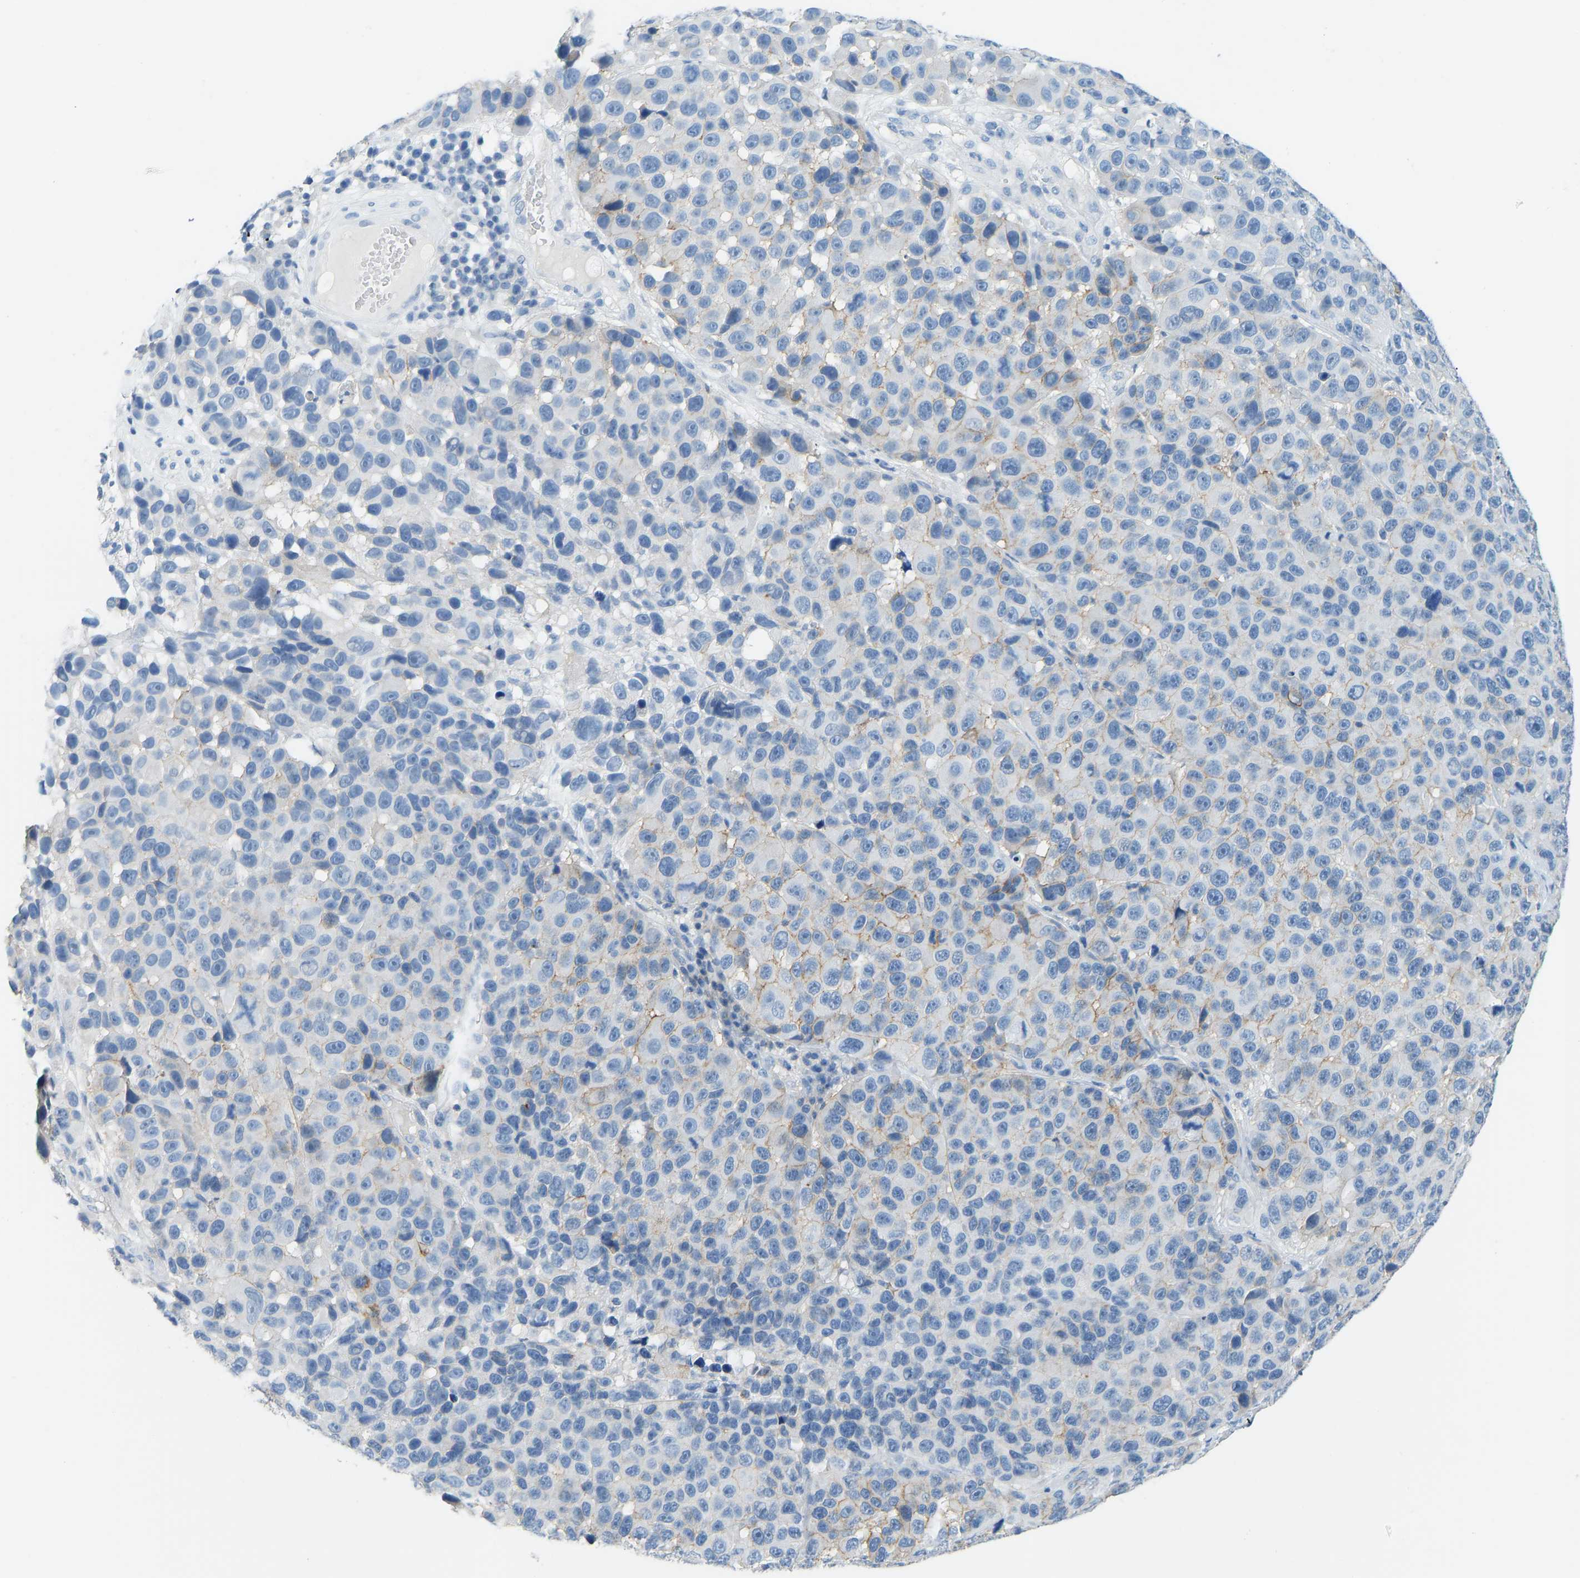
{"staining": {"intensity": "moderate", "quantity": "<25%", "location": "cytoplasmic/membranous"}, "tissue": "melanoma", "cell_type": "Tumor cells", "image_type": "cancer", "snomed": [{"axis": "morphology", "description": "Malignant melanoma, NOS"}, {"axis": "topography", "description": "Skin"}], "caption": "There is low levels of moderate cytoplasmic/membranous staining in tumor cells of malignant melanoma, as demonstrated by immunohistochemical staining (brown color).", "gene": "ATP1A1", "patient": {"sex": "male", "age": 53}}